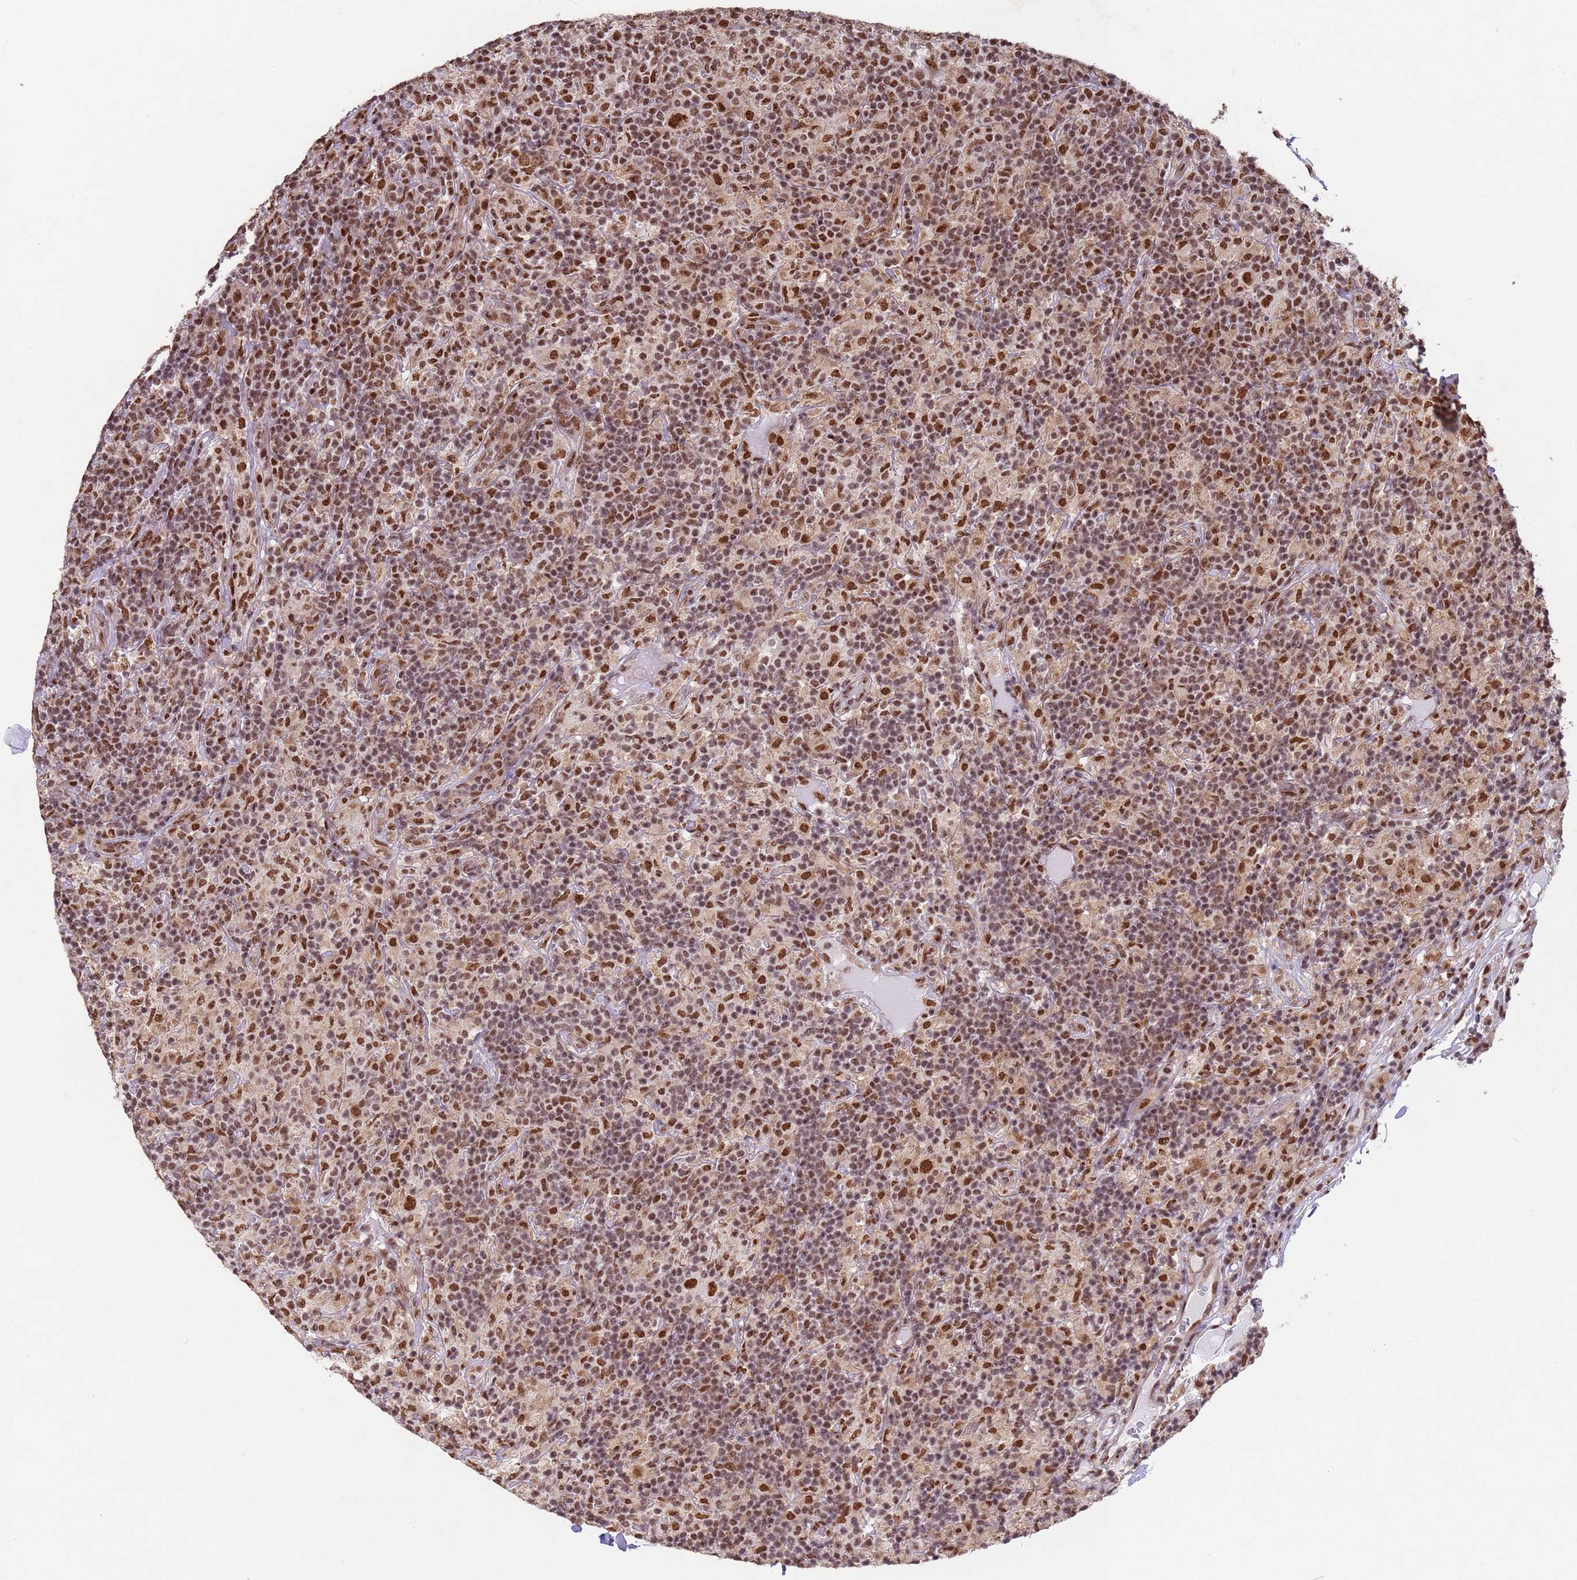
{"staining": {"intensity": "moderate", "quantity": ">75%", "location": "nuclear"}, "tissue": "lymphoma", "cell_type": "Tumor cells", "image_type": "cancer", "snomed": [{"axis": "morphology", "description": "Hodgkin's disease, NOS"}, {"axis": "topography", "description": "Lymph node"}], "caption": "A brown stain highlights moderate nuclear positivity of a protein in human Hodgkin's disease tumor cells.", "gene": "ESF1", "patient": {"sex": "male", "age": 70}}